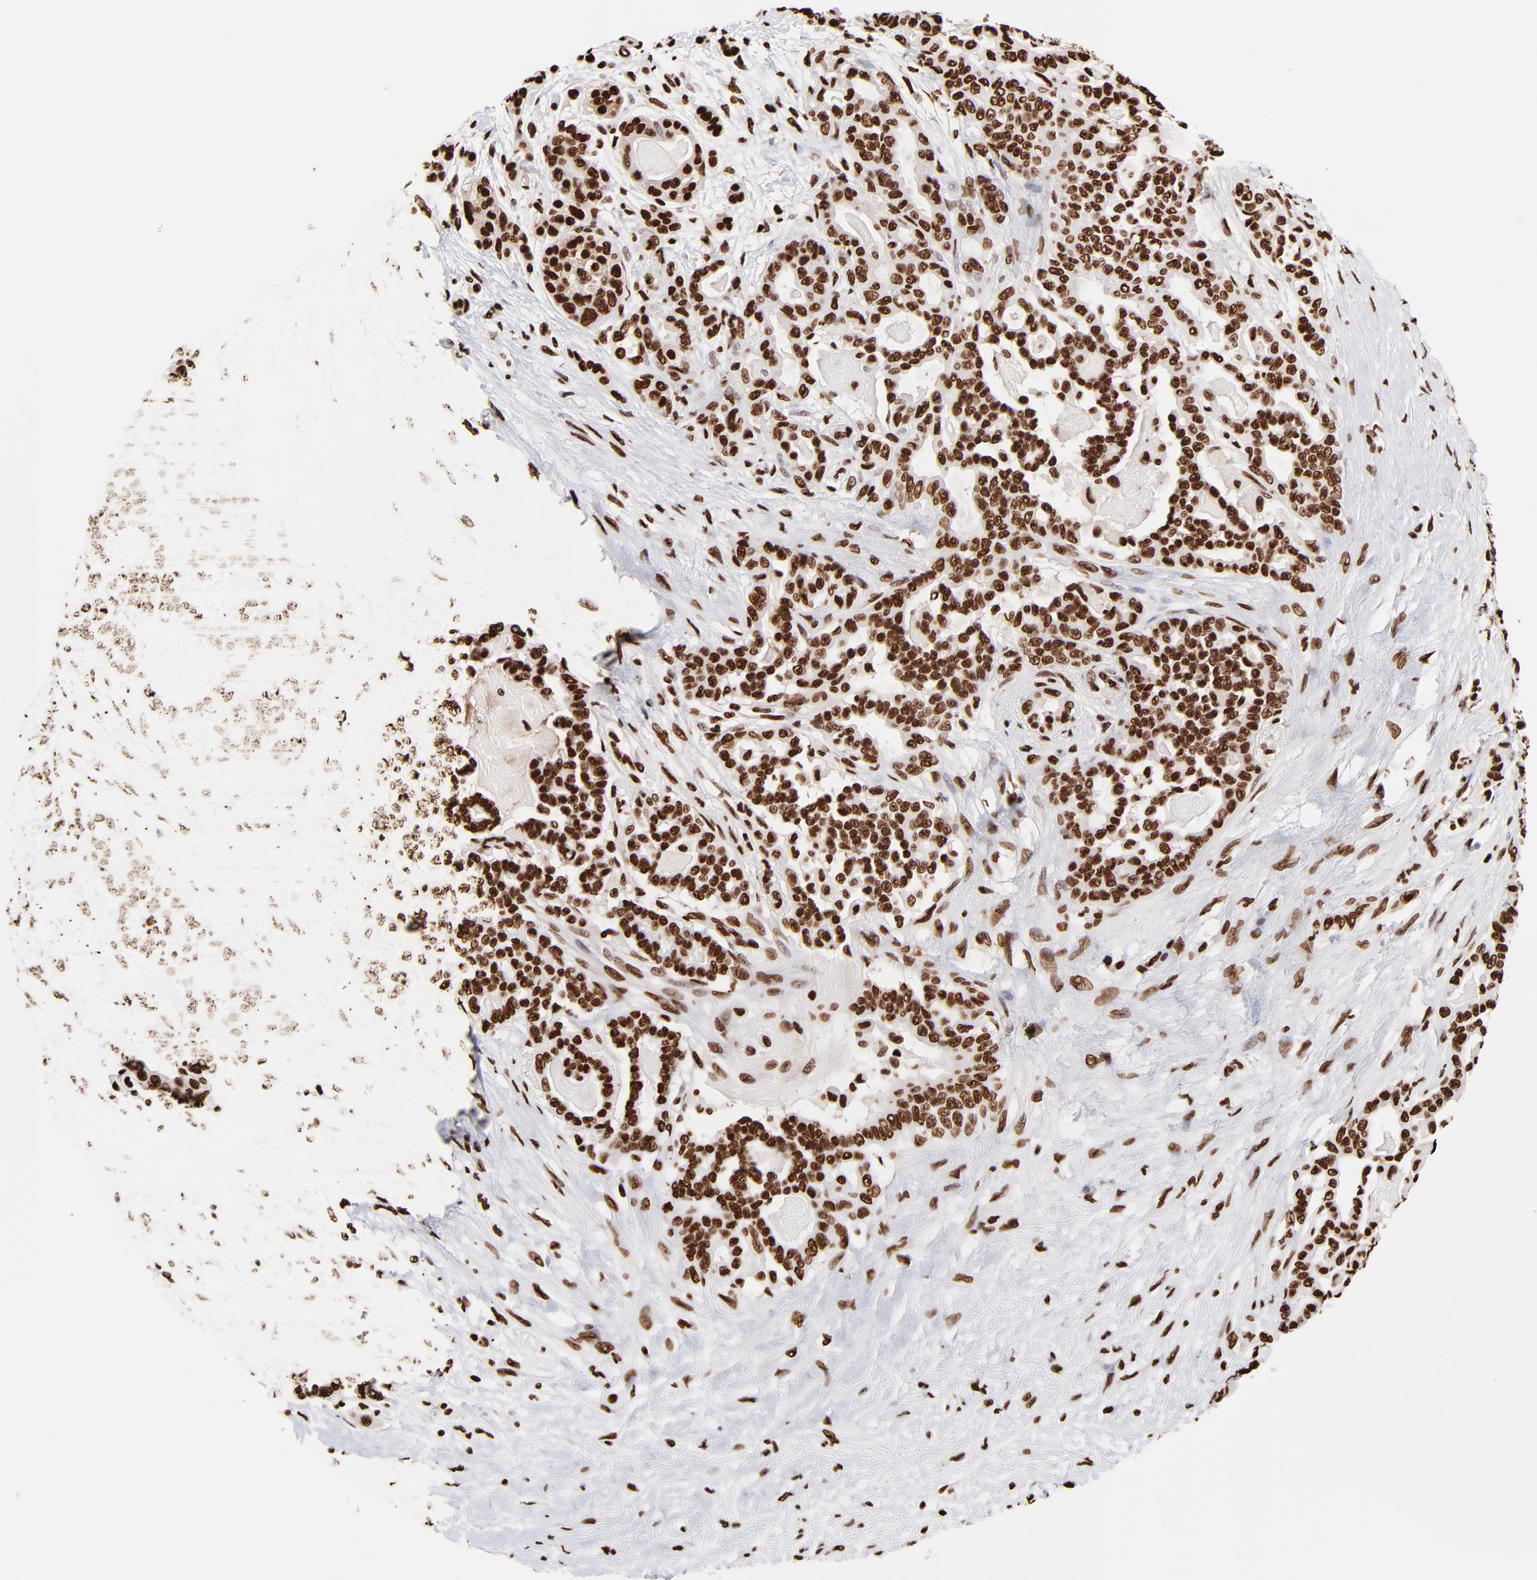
{"staining": {"intensity": "strong", "quantity": ">75%", "location": "nuclear"}, "tissue": "pancreatic cancer", "cell_type": "Tumor cells", "image_type": "cancer", "snomed": [{"axis": "morphology", "description": "Adenocarcinoma, NOS"}, {"axis": "topography", "description": "Pancreas"}], "caption": "Protein analysis of pancreatic adenocarcinoma tissue shows strong nuclear expression in about >75% of tumor cells.", "gene": "ZNF544", "patient": {"sex": "male", "age": 63}}